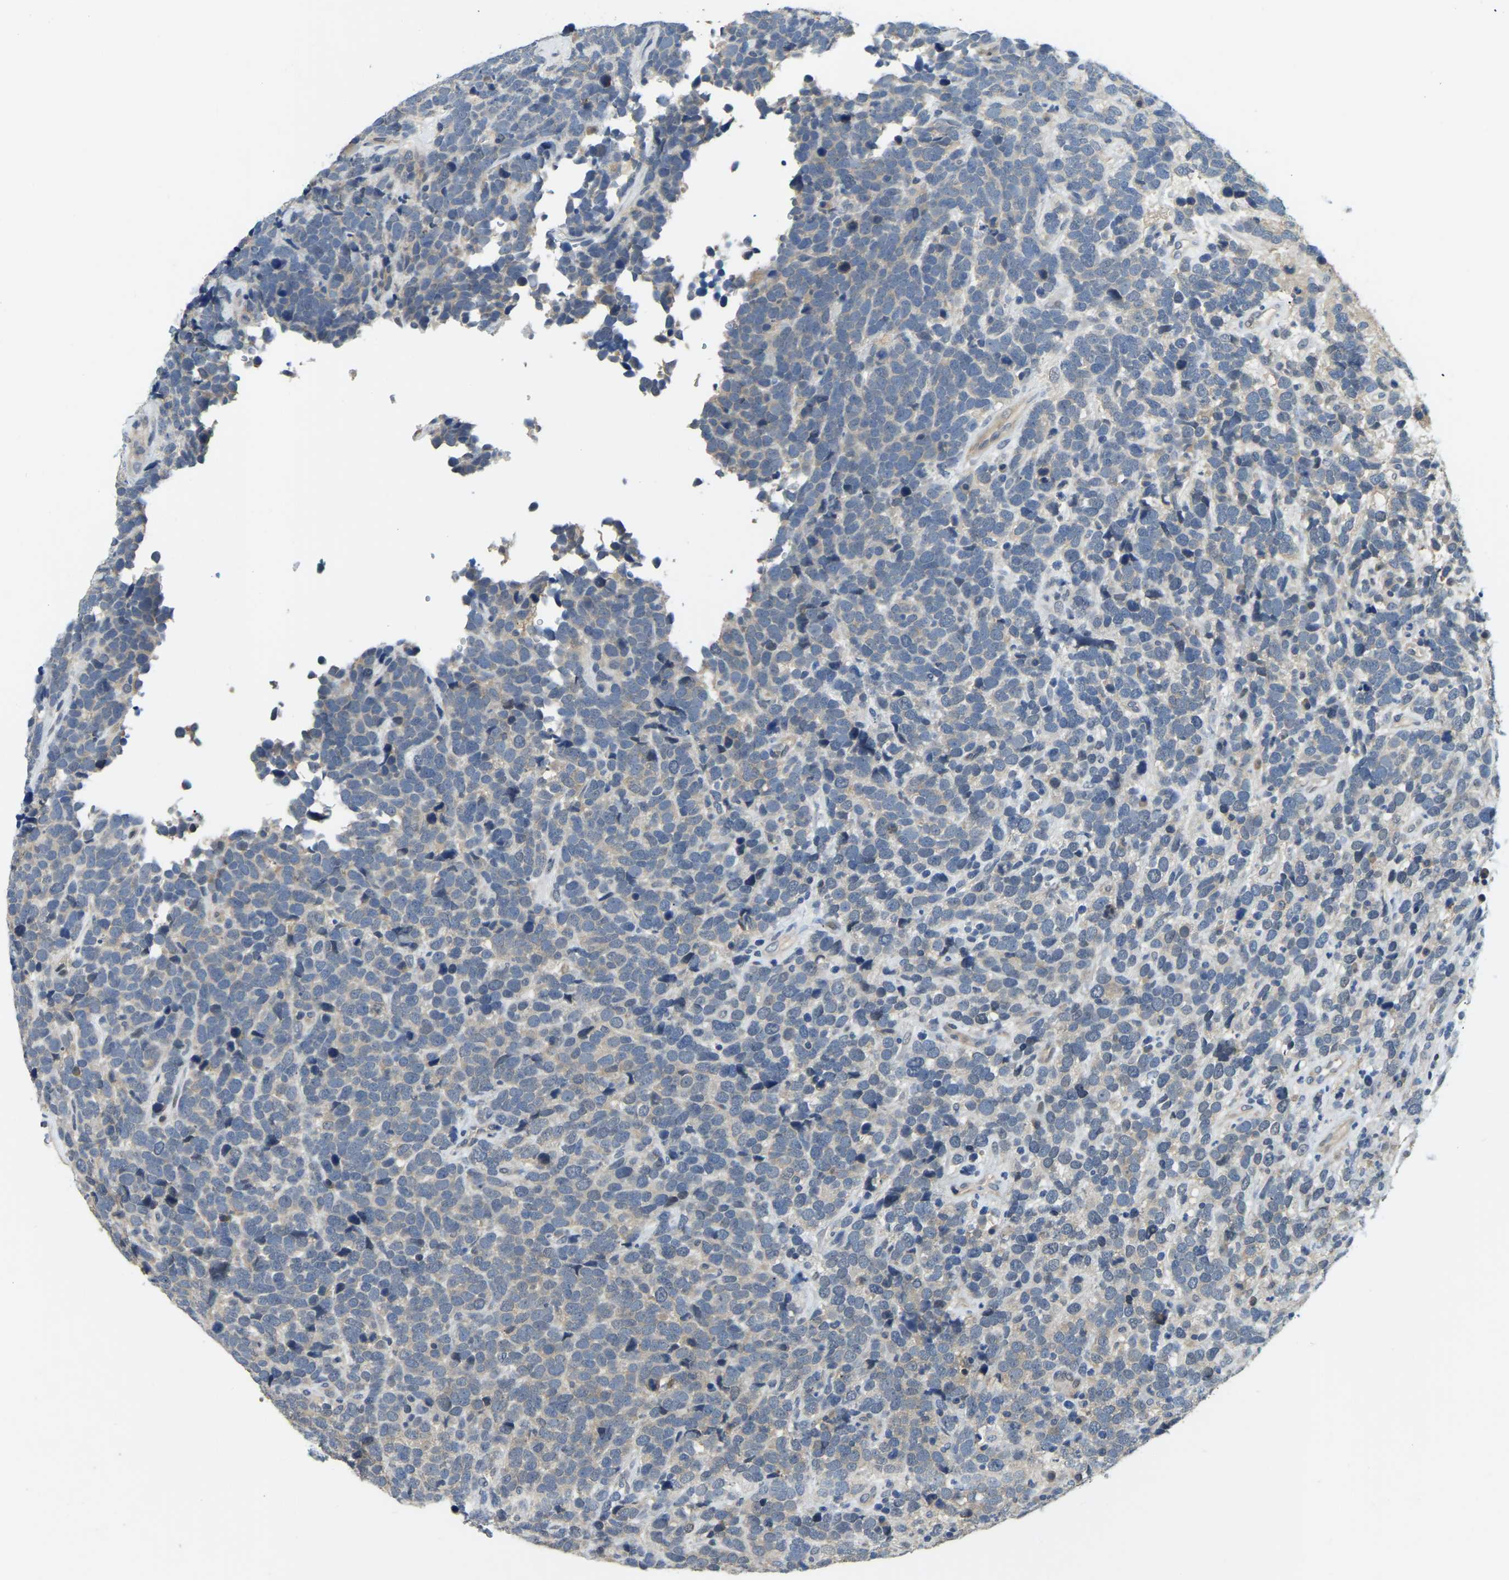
{"staining": {"intensity": "negative", "quantity": "none", "location": "none"}, "tissue": "urothelial cancer", "cell_type": "Tumor cells", "image_type": "cancer", "snomed": [{"axis": "morphology", "description": "Urothelial carcinoma, High grade"}, {"axis": "topography", "description": "Urinary bladder"}], "caption": "Tumor cells are negative for protein expression in human urothelial cancer.", "gene": "AHNAK", "patient": {"sex": "female", "age": 82}}